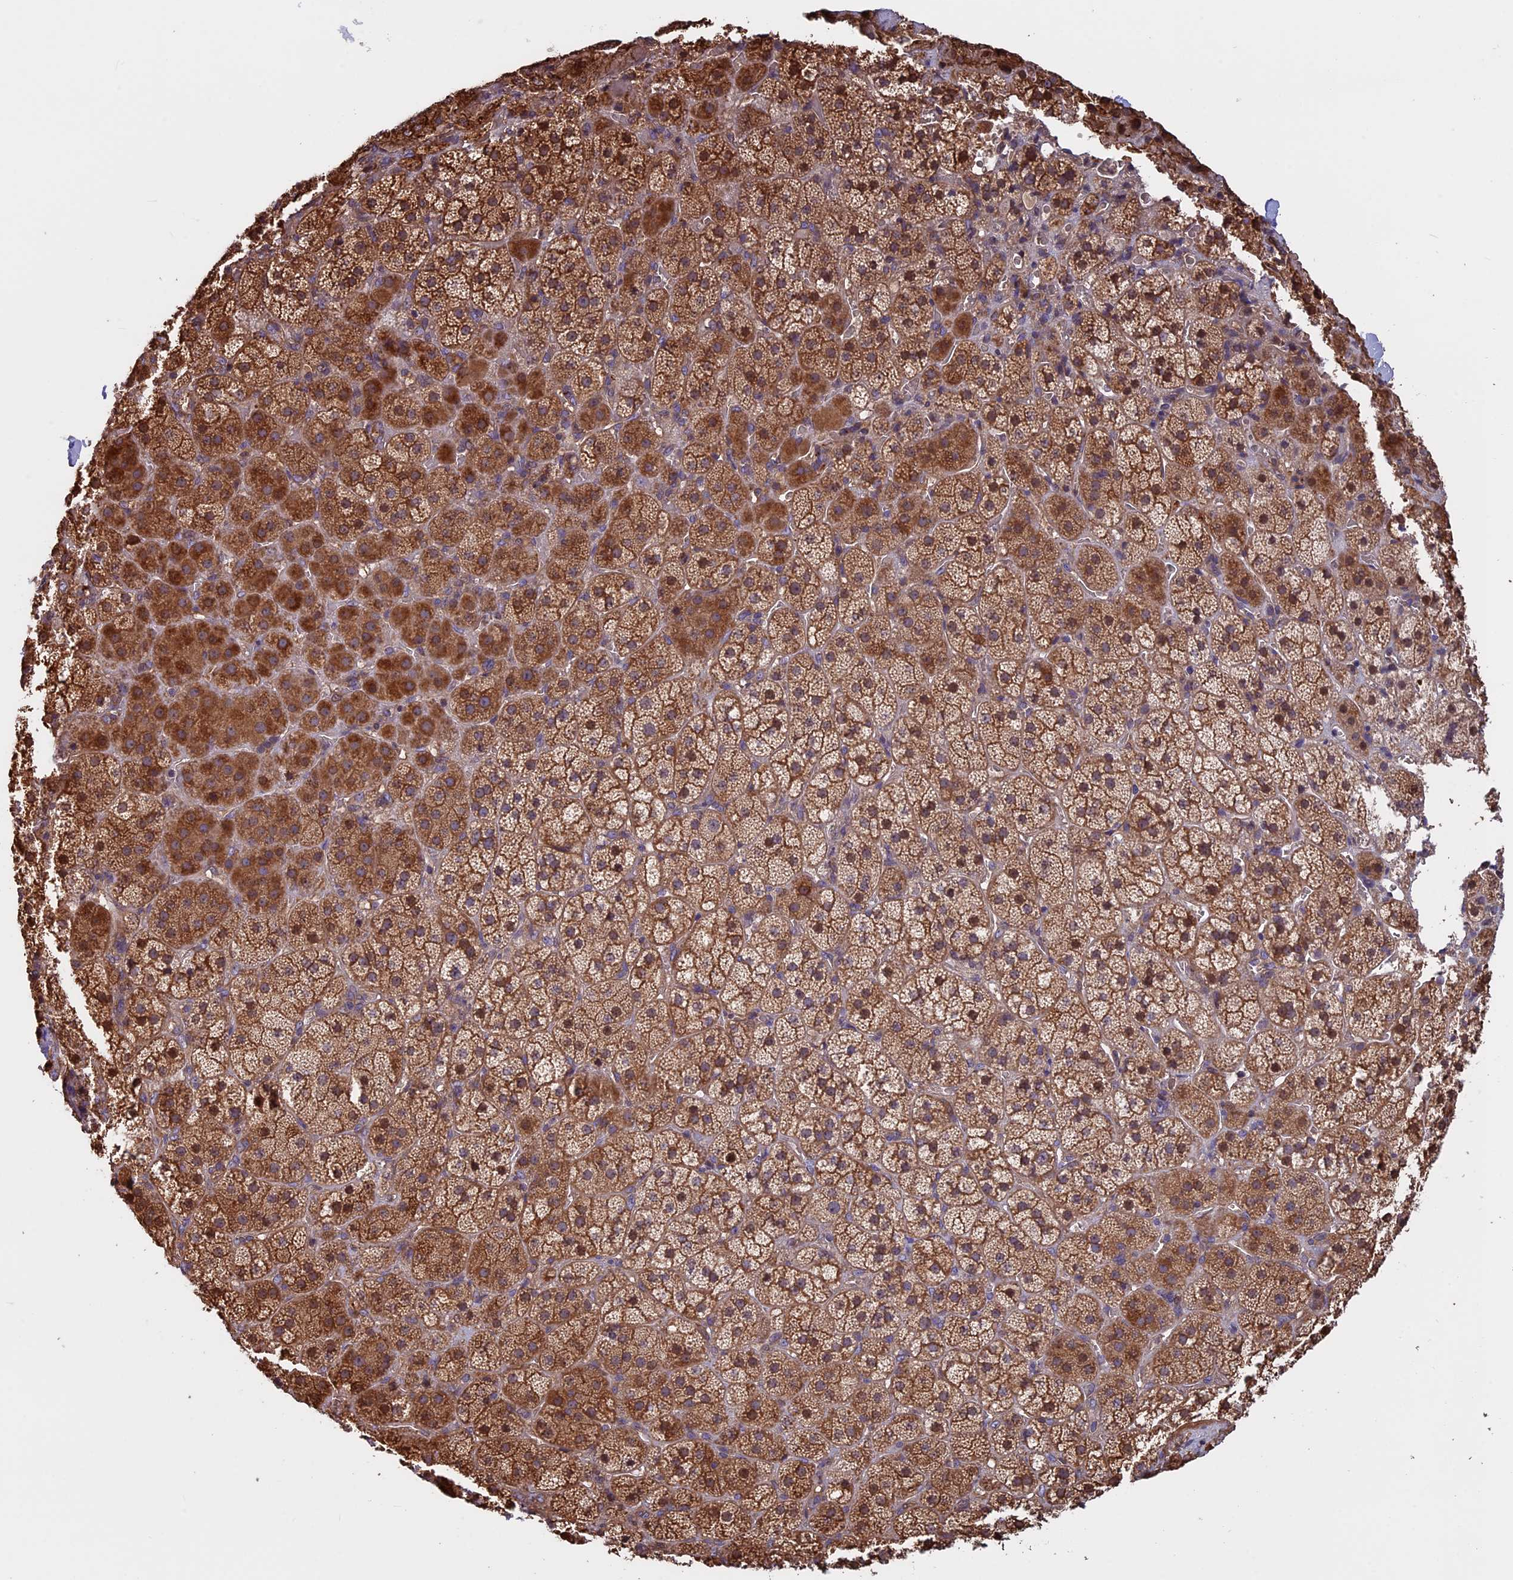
{"staining": {"intensity": "strong", "quantity": ">75%", "location": "cytoplasmic/membranous,nuclear"}, "tissue": "adrenal gland", "cell_type": "Glandular cells", "image_type": "normal", "snomed": [{"axis": "morphology", "description": "Normal tissue, NOS"}, {"axis": "topography", "description": "Adrenal gland"}], "caption": "This is an image of immunohistochemistry staining of normal adrenal gland, which shows strong positivity in the cytoplasmic/membranous,nuclear of glandular cells.", "gene": "VWA3A", "patient": {"sex": "female", "age": 44}}